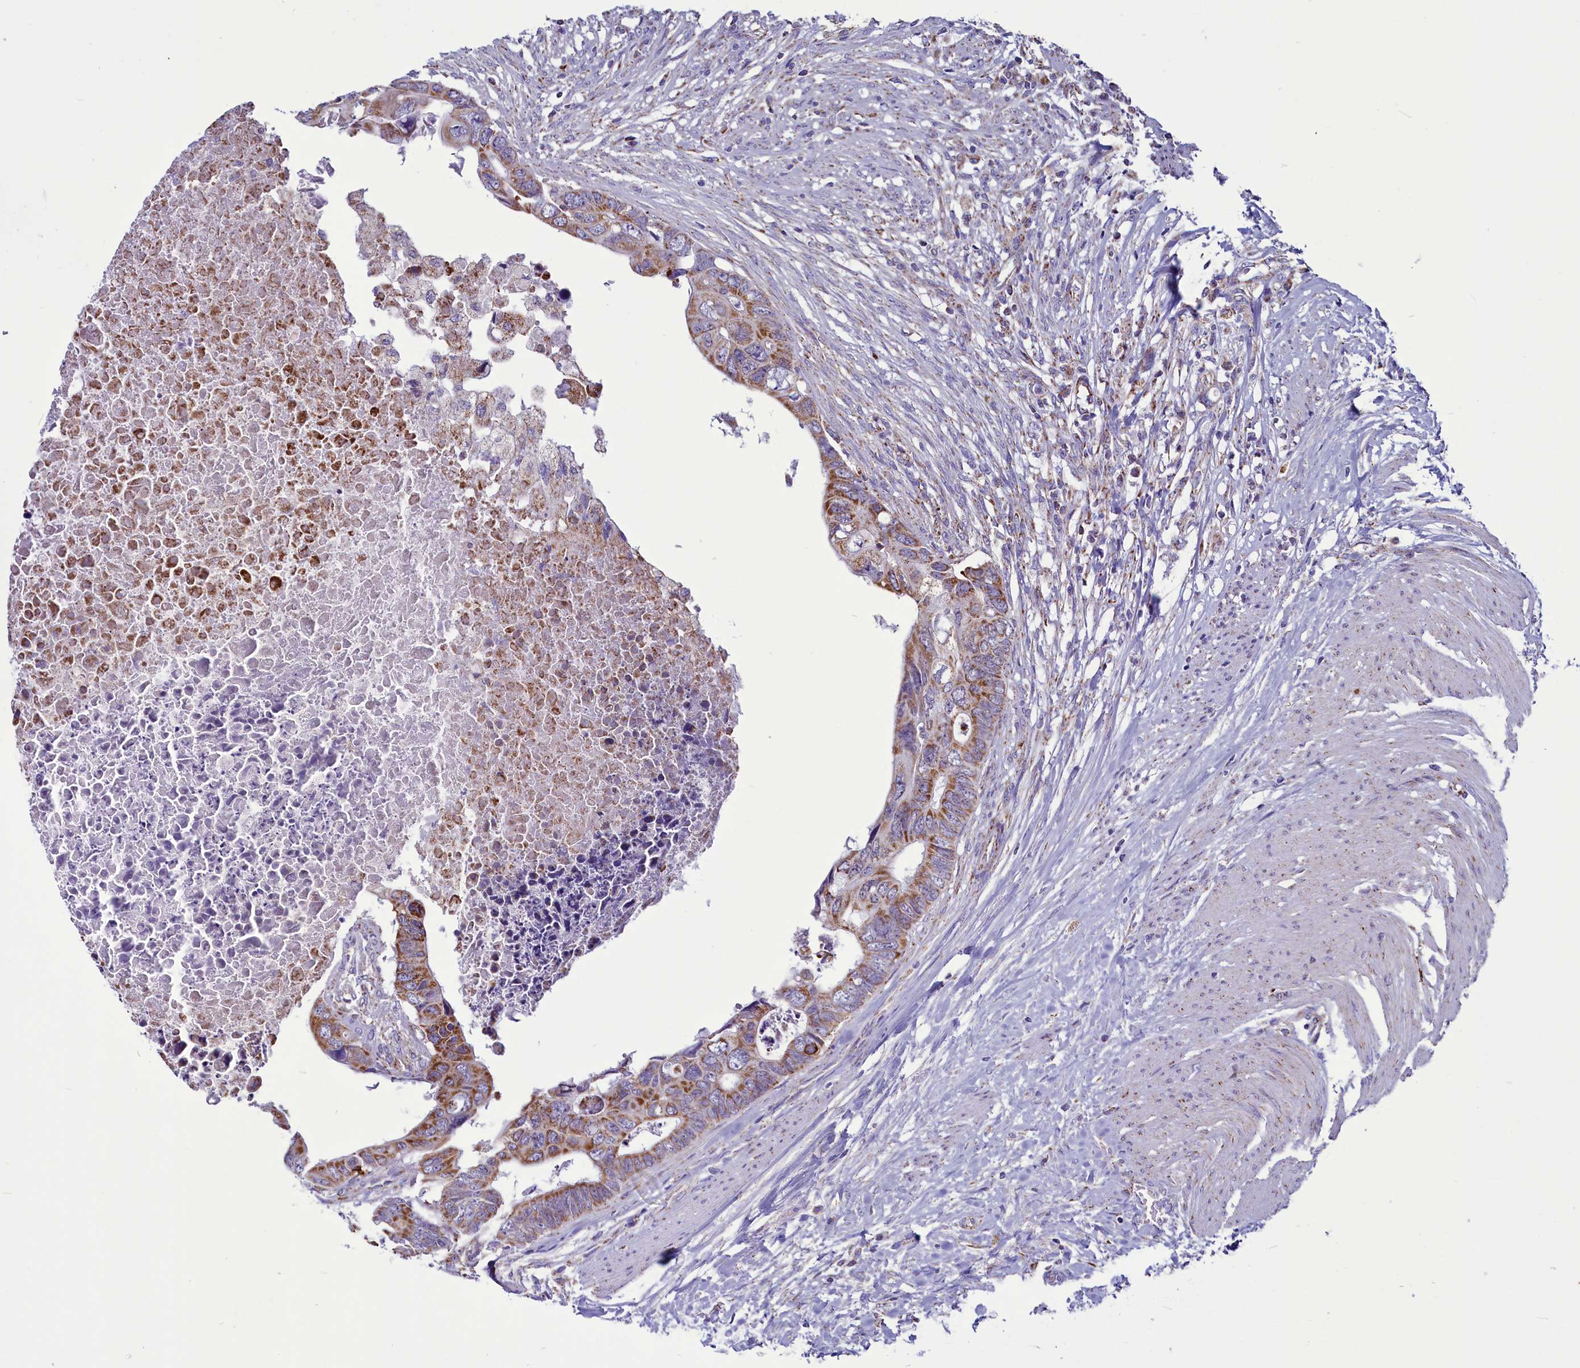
{"staining": {"intensity": "moderate", "quantity": "25%-75%", "location": "cytoplasmic/membranous"}, "tissue": "colorectal cancer", "cell_type": "Tumor cells", "image_type": "cancer", "snomed": [{"axis": "morphology", "description": "Adenocarcinoma, NOS"}, {"axis": "topography", "description": "Rectum"}], "caption": "This is an image of immunohistochemistry staining of colorectal cancer, which shows moderate expression in the cytoplasmic/membranous of tumor cells.", "gene": "ICA1L", "patient": {"sex": "female", "age": 78}}